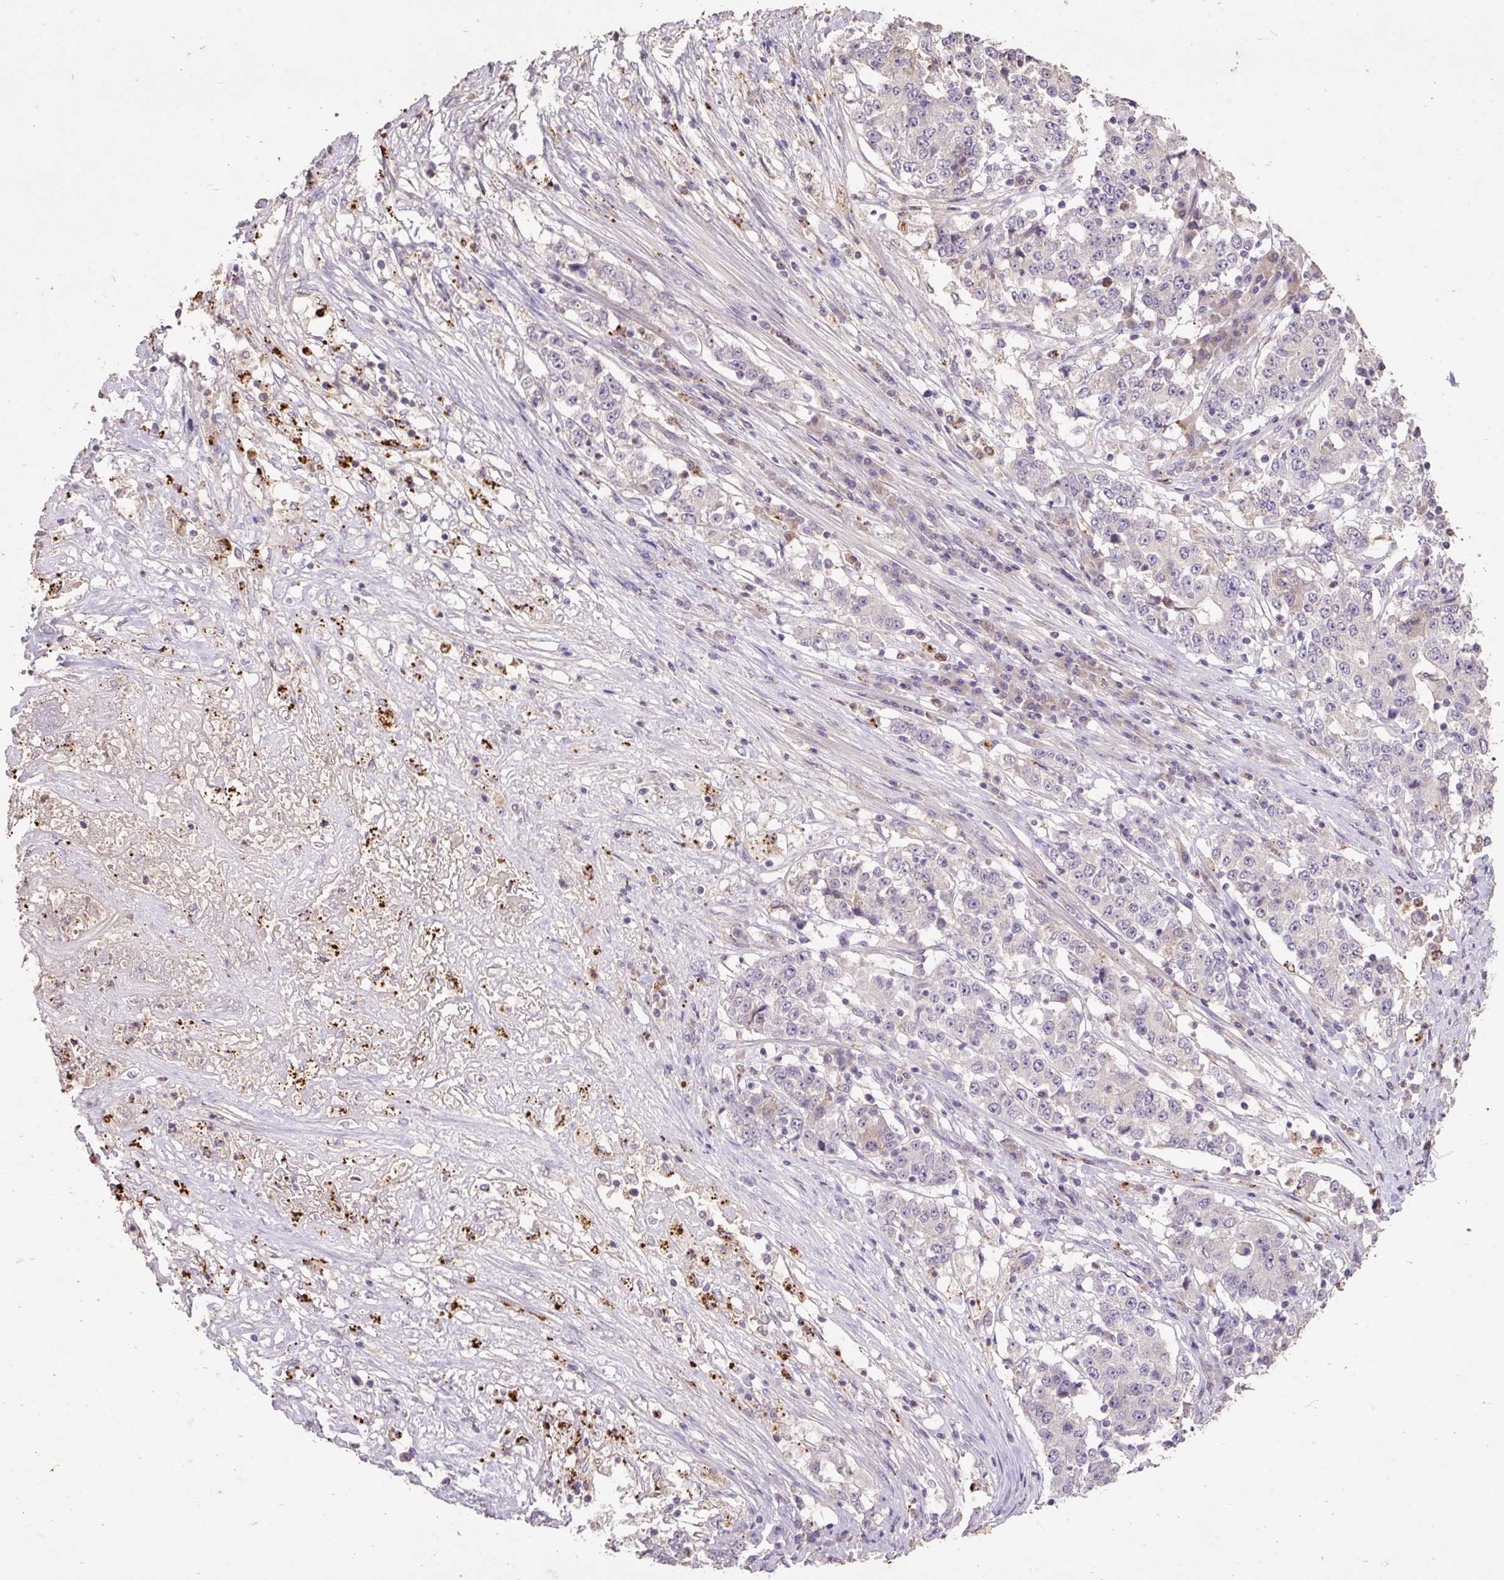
{"staining": {"intensity": "negative", "quantity": "none", "location": "none"}, "tissue": "stomach cancer", "cell_type": "Tumor cells", "image_type": "cancer", "snomed": [{"axis": "morphology", "description": "Adenocarcinoma, NOS"}, {"axis": "topography", "description": "Stomach"}], "caption": "Stomach cancer was stained to show a protein in brown. There is no significant positivity in tumor cells.", "gene": "LRTM2", "patient": {"sex": "male", "age": 59}}